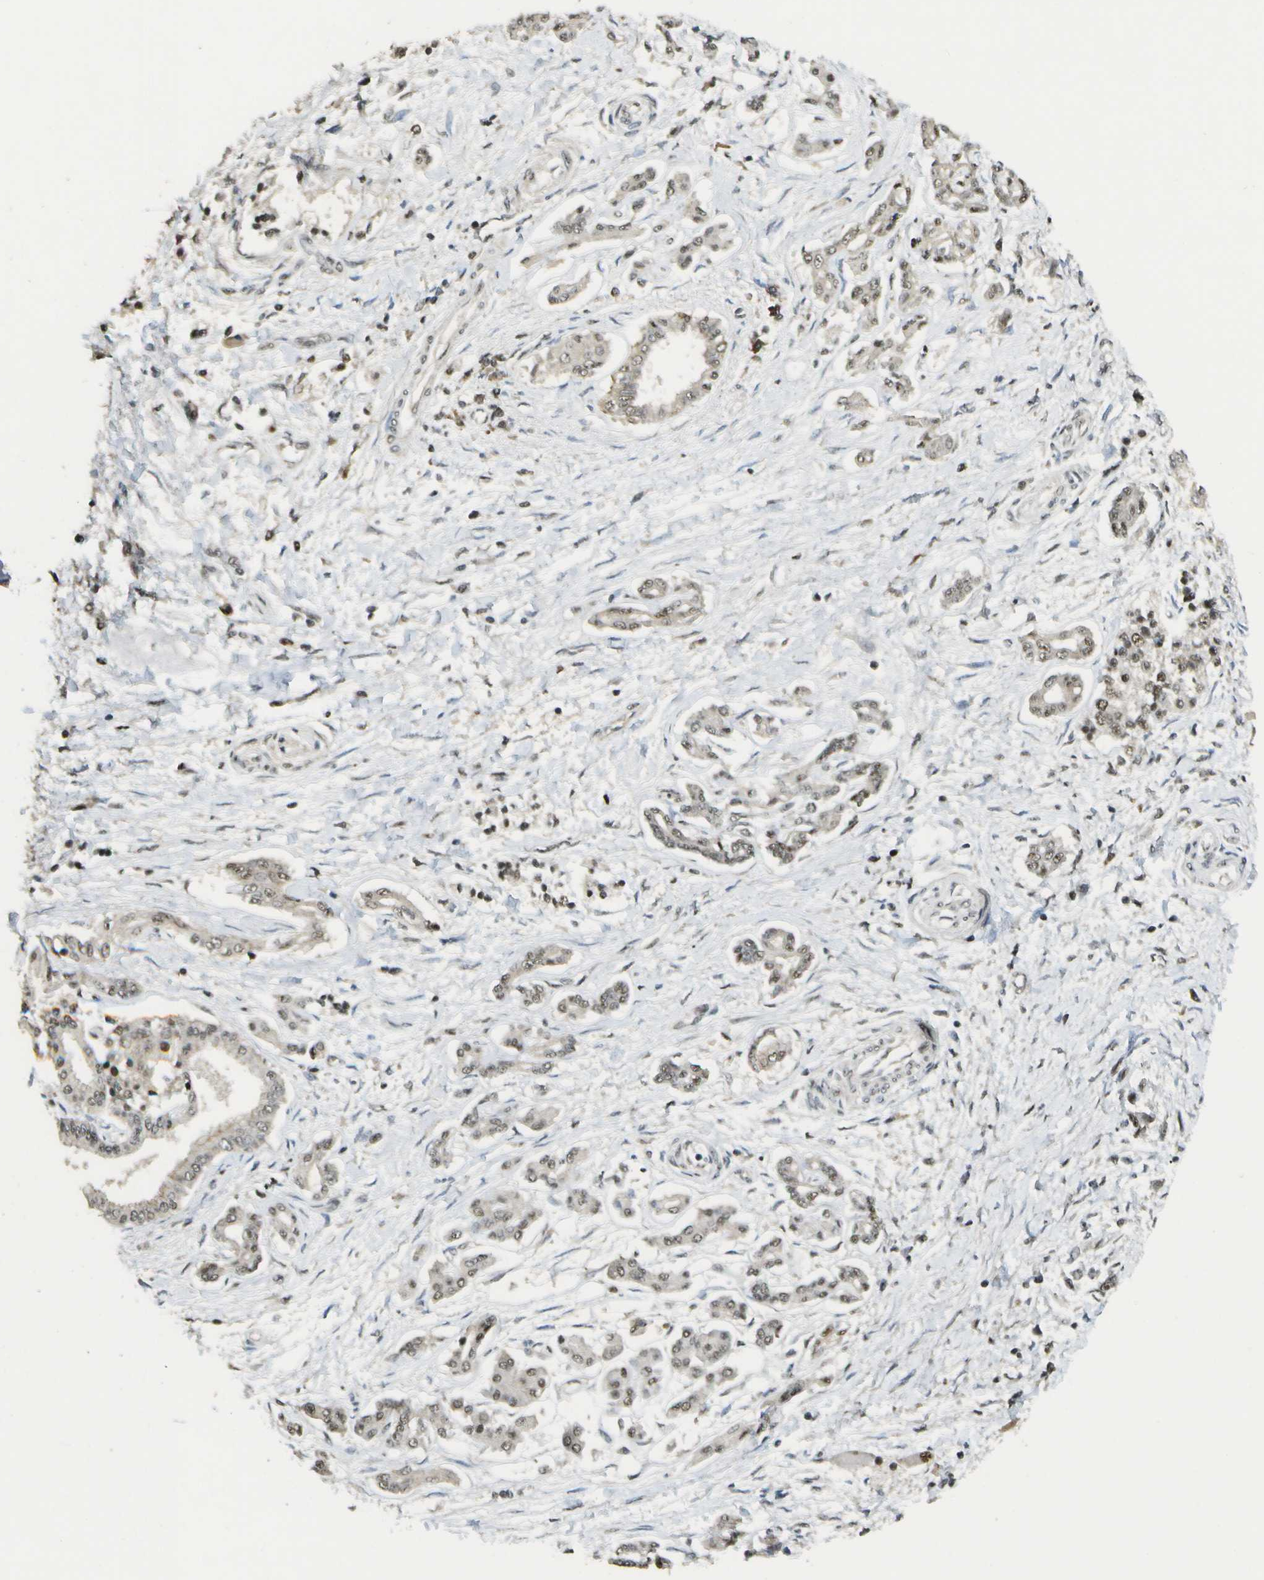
{"staining": {"intensity": "weak", "quantity": ">75%", "location": "nuclear"}, "tissue": "pancreatic cancer", "cell_type": "Tumor cells", "image_type": "cancer", "snomed": [{"axis": "morphology", "description": "Adenocarcinoma, NOS"}, {"axis": "topography", "description": "Pancreas"}], "caption": "Tumor cells demonstrate low levels of weak nuclear positivity in approximately >75% of cells in human pancreatic cancer.", "gene": "KAT5", "patient": {"sex": "male", "age": 56}}